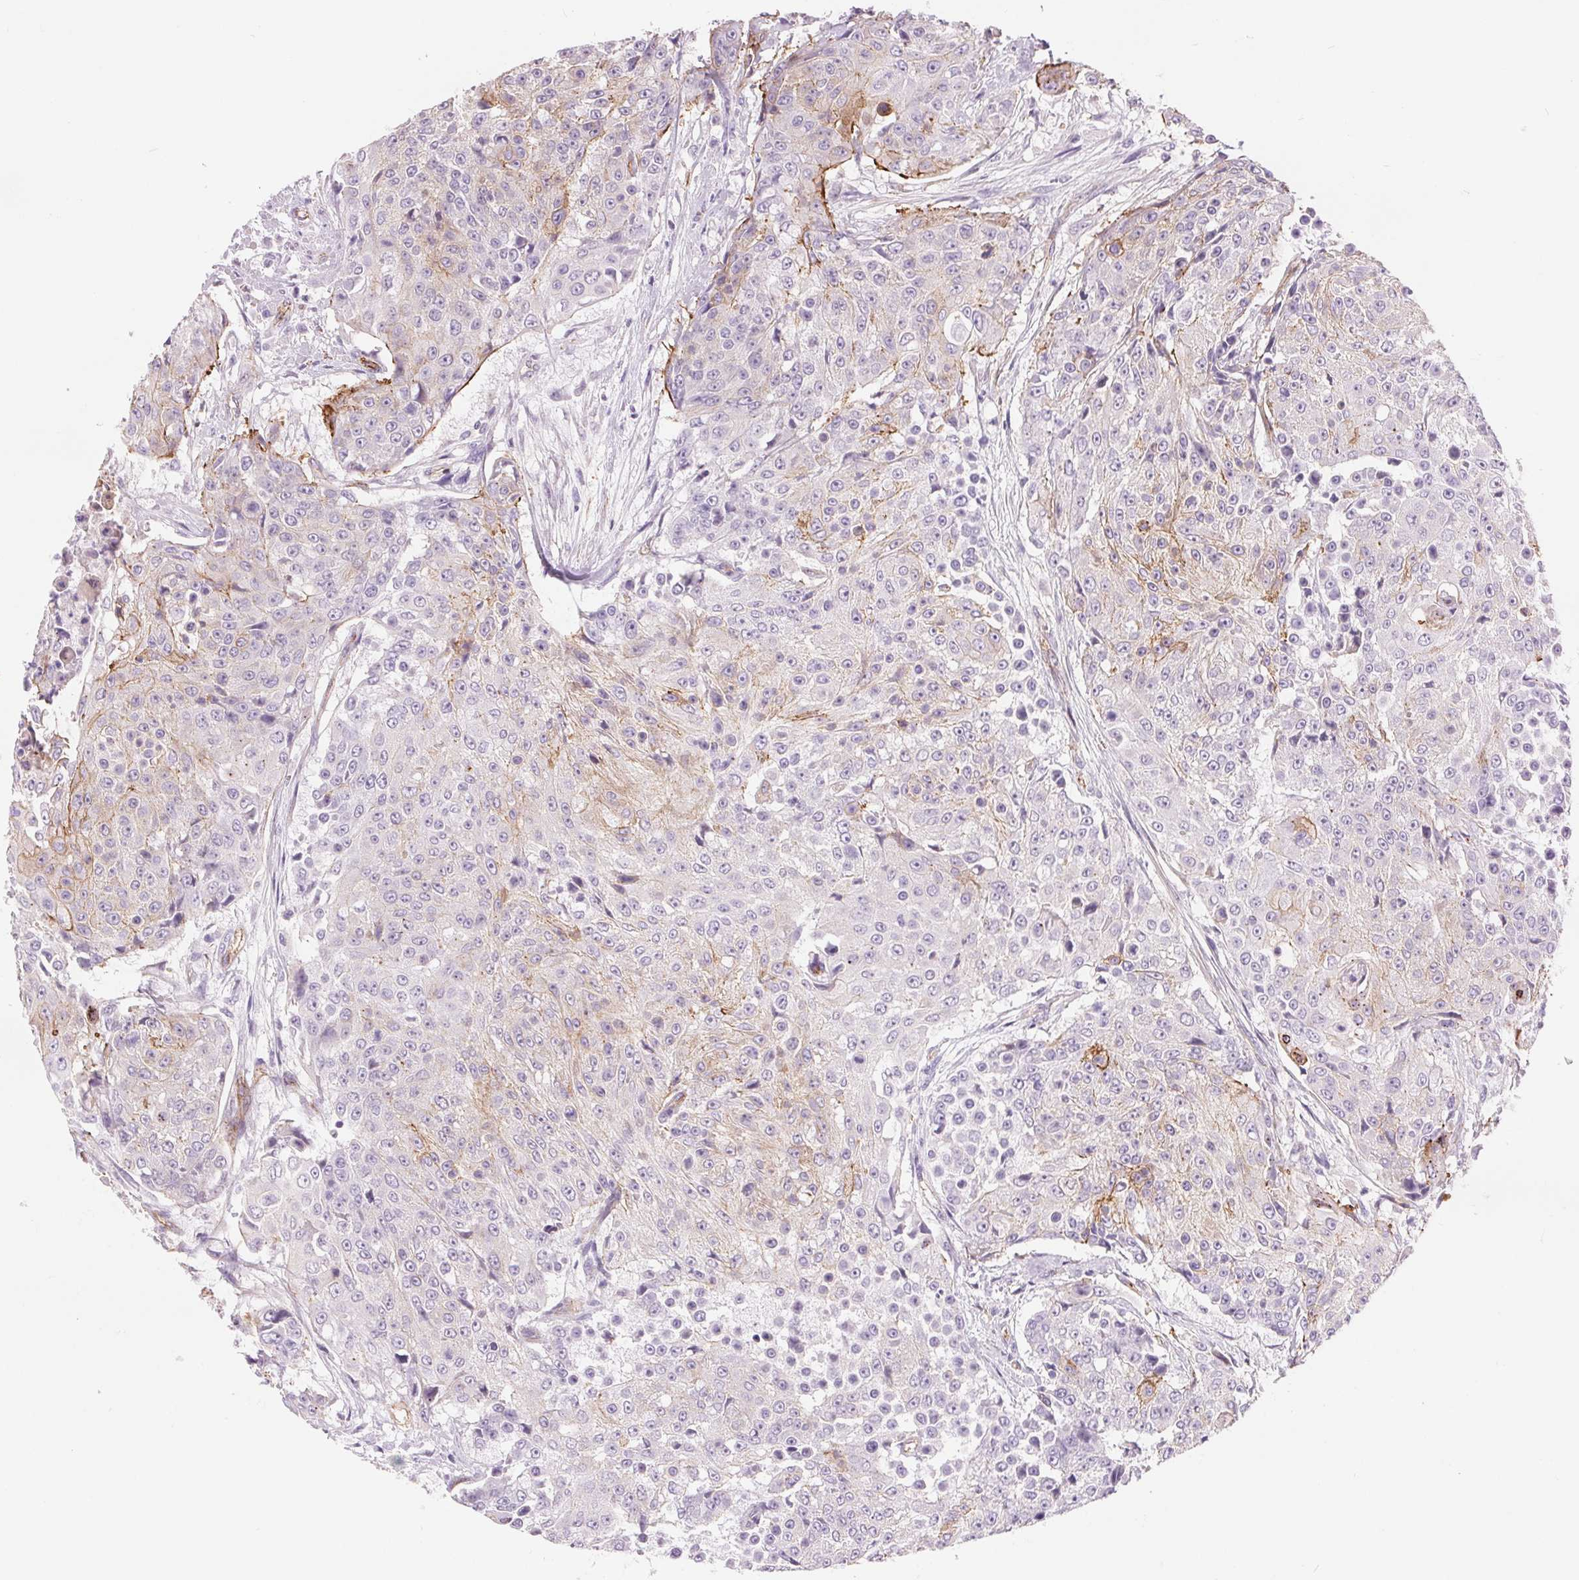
{"staining": {"intensity": "moderate", "quantity": "<25%", "location": "cytoplasmic/membranous"}, "tissue": "urothelial cancer", "cell_type": "Tumor cells", "image_type": "cancer", "snomed": [{"axis": "morphology", "description": "Urothelial carcinoma, High grade"}, {"axis": "topography", "description": "Urinary bladder"}], "caption": "Immunohistochemical staining of human urothelial cancer reveals moderate cytoplasmic/membranous protein expression in about <25% of tumor cells.", "gene": "DIXDC1", "patient": {"sex": "female", "age": 63}}